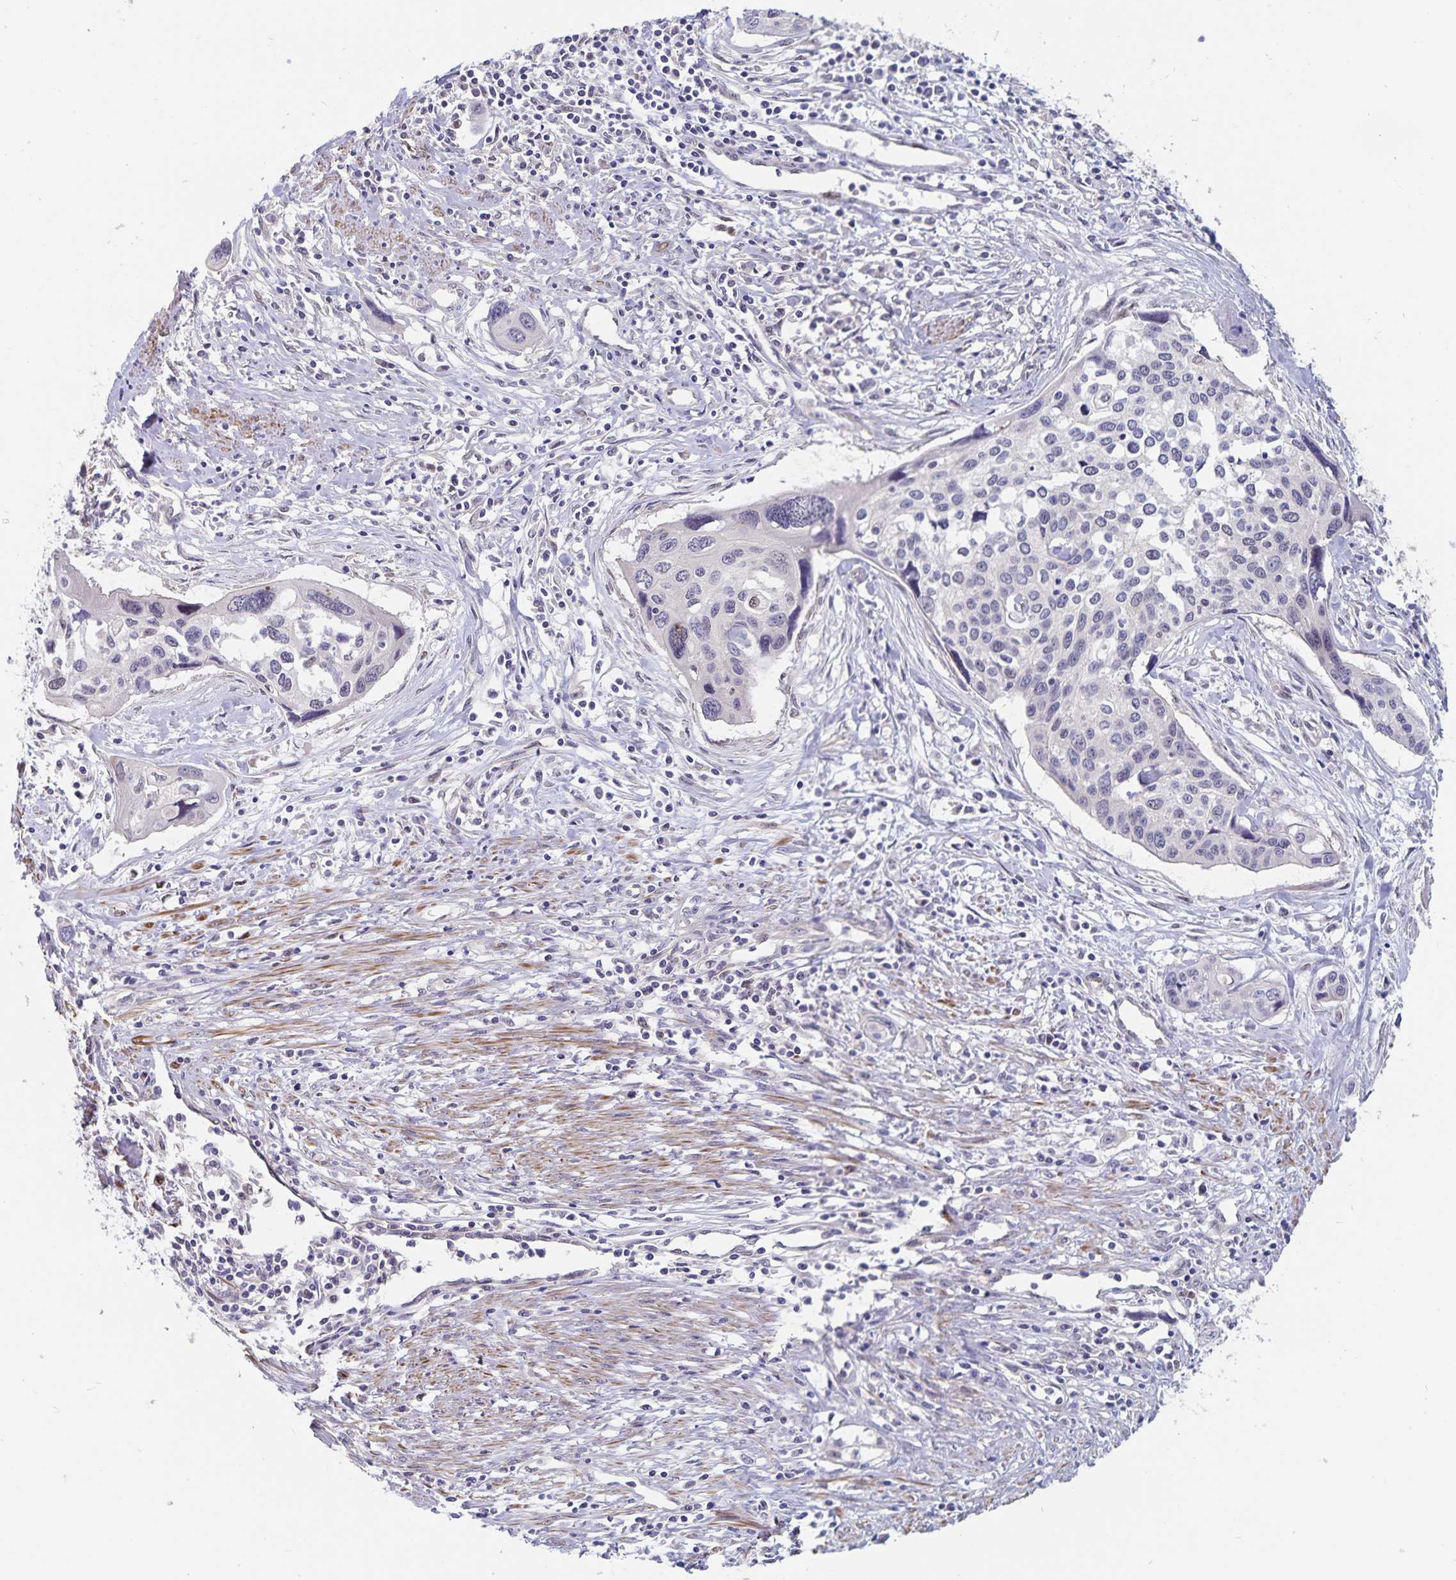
{"staining": {"intensity": "negative", "quantity": "none", "location": "none"}, "tissue": "cervical cancer", "cell_type": "Tumor cells", "image_type": "cancer", "snomed": [{"axis": "morphology", "description": "Squamous cell carcinoma, NOS"}, {"axis": "topography", "description": "Cervix"}], "caption": "High power microscopy micrograph of an IHC photomicrograph of squamous cell carcinoma (cervical), revealing no significant staining in tumor cells.", "gene": "BAG6", "patient": {"sex": "female", "age": 31}}